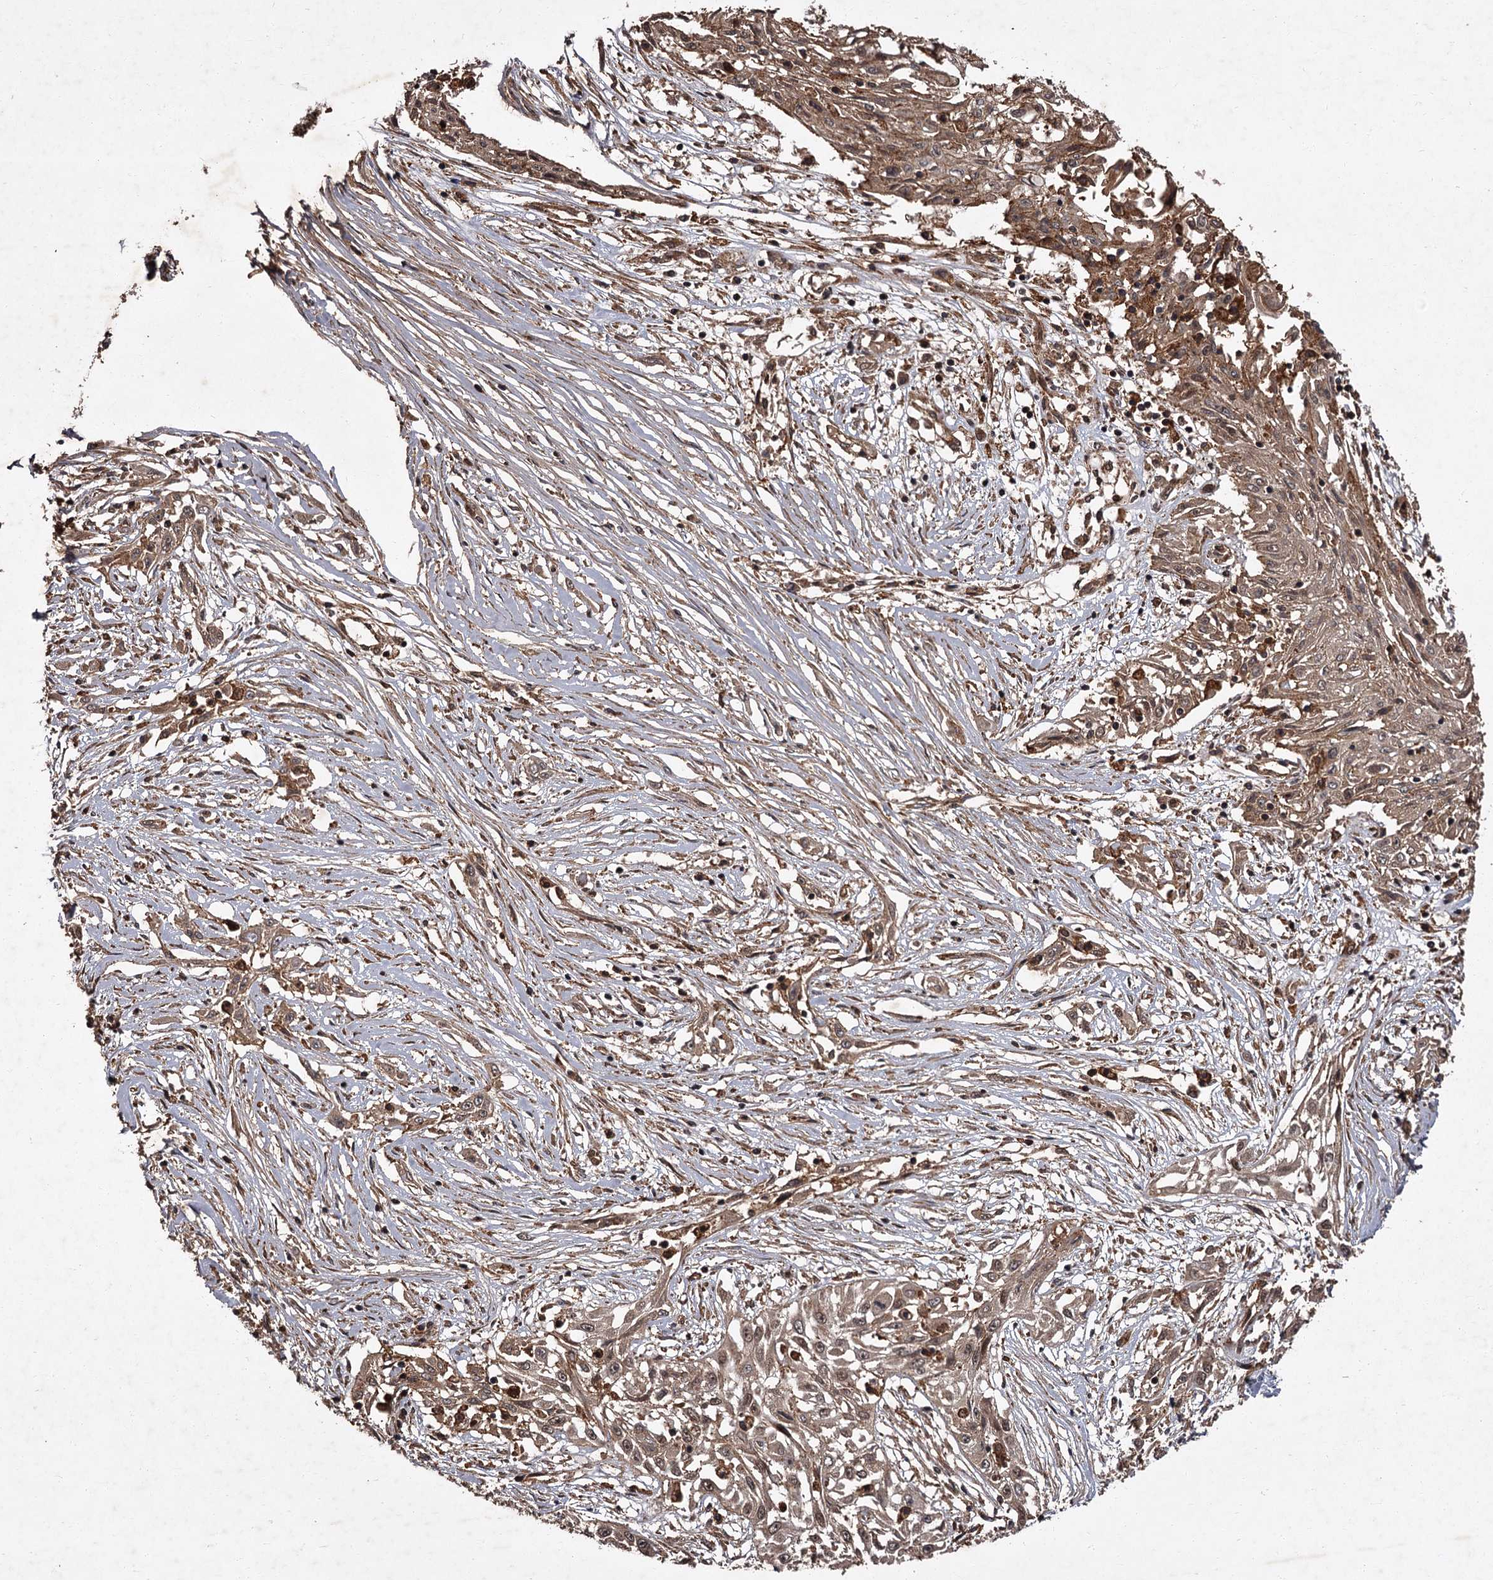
{"staining": {"intensity": "moderate", "quantity": ">75%", "location": "cytoplasmic/membranous,nuclear"}, "tissue": "skin cancer", "cell_type": "Tumor cells", "image_type": "cancer", "snomed": [{"axis": "morphology", "description": "Squamous cell carcinoma, NOS"}, {"axis": "morphology", "description": "Squamous cell carcinoma, metastatic, NOS"}, {"axis": "topography", "description": "Skin"}, {"axis": "topography", "description": "Lymph node"}], "caption": "A high-resolution image shows immunohistochemistry (IHC) staining of squamous cell carcinoma (skin), which reveals moderate cytoplasmic/membranous and nuclear expression in approximately >75% of tumor cells.", "gene": "TBC1D23", "patient": {"sex": "male", "age": 75}}